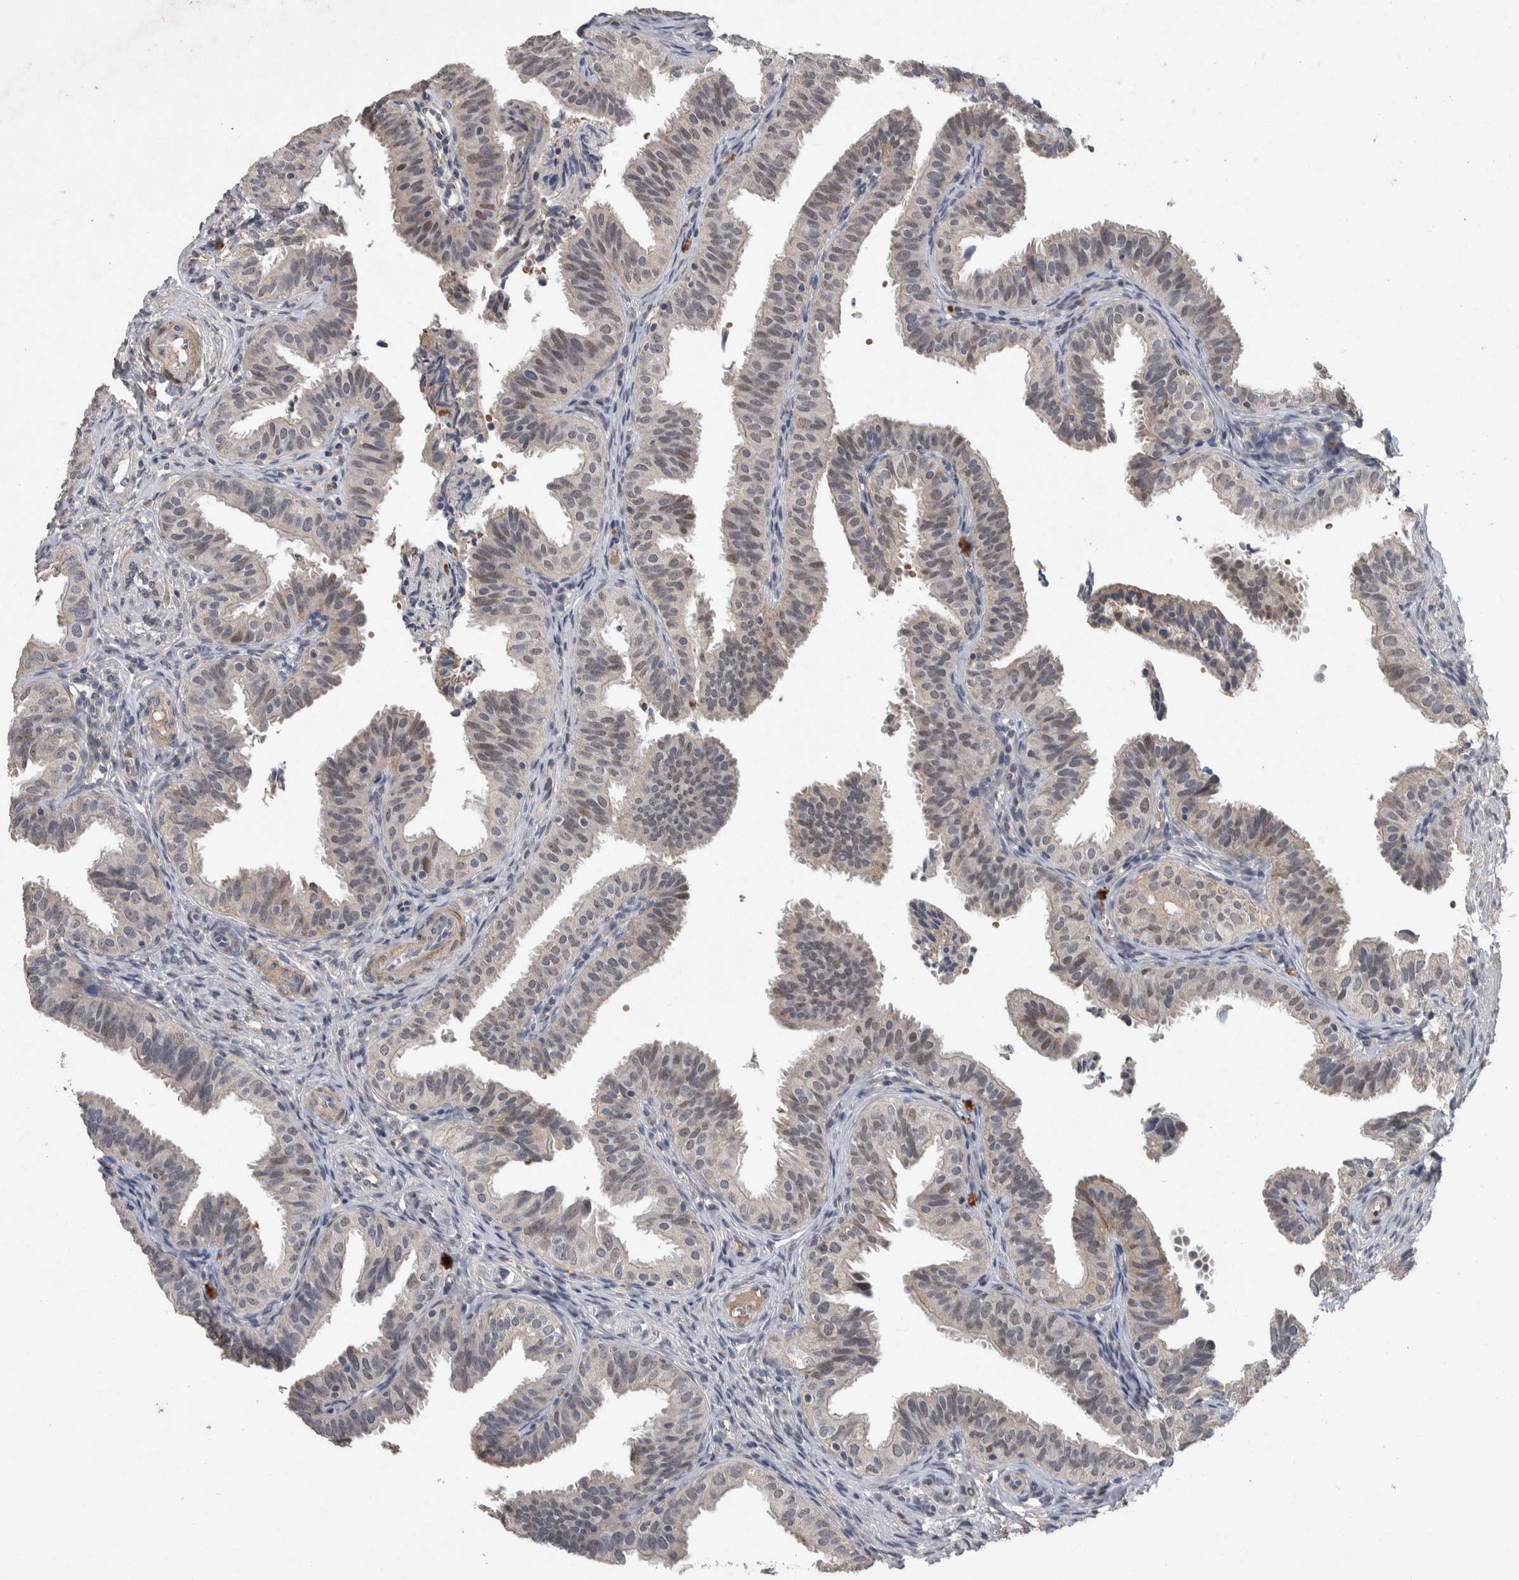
{"staining": {"intensity": "moderate", "quantity": "25%-75%", "location": "cytoplasmic/membranous"}, "tissue": "fallopian tube", "cell_type": "Glandular cells", "image_type": "normal", "snomed": [{"axis": "morphology", "description": "Normal tissue, NOS"}, {"axis": "topography", "description": "Fallopian tube"}], "caption": "IHC micrograph of benign human fallopian tube stained for a protein (brown), which reveals medium levels of moderate cytoplasmic/membranous staining in approximately 25%-75% of glandular cells.", "gene": "CHRM3", "patient": {"sex": "female", "age": 35}}